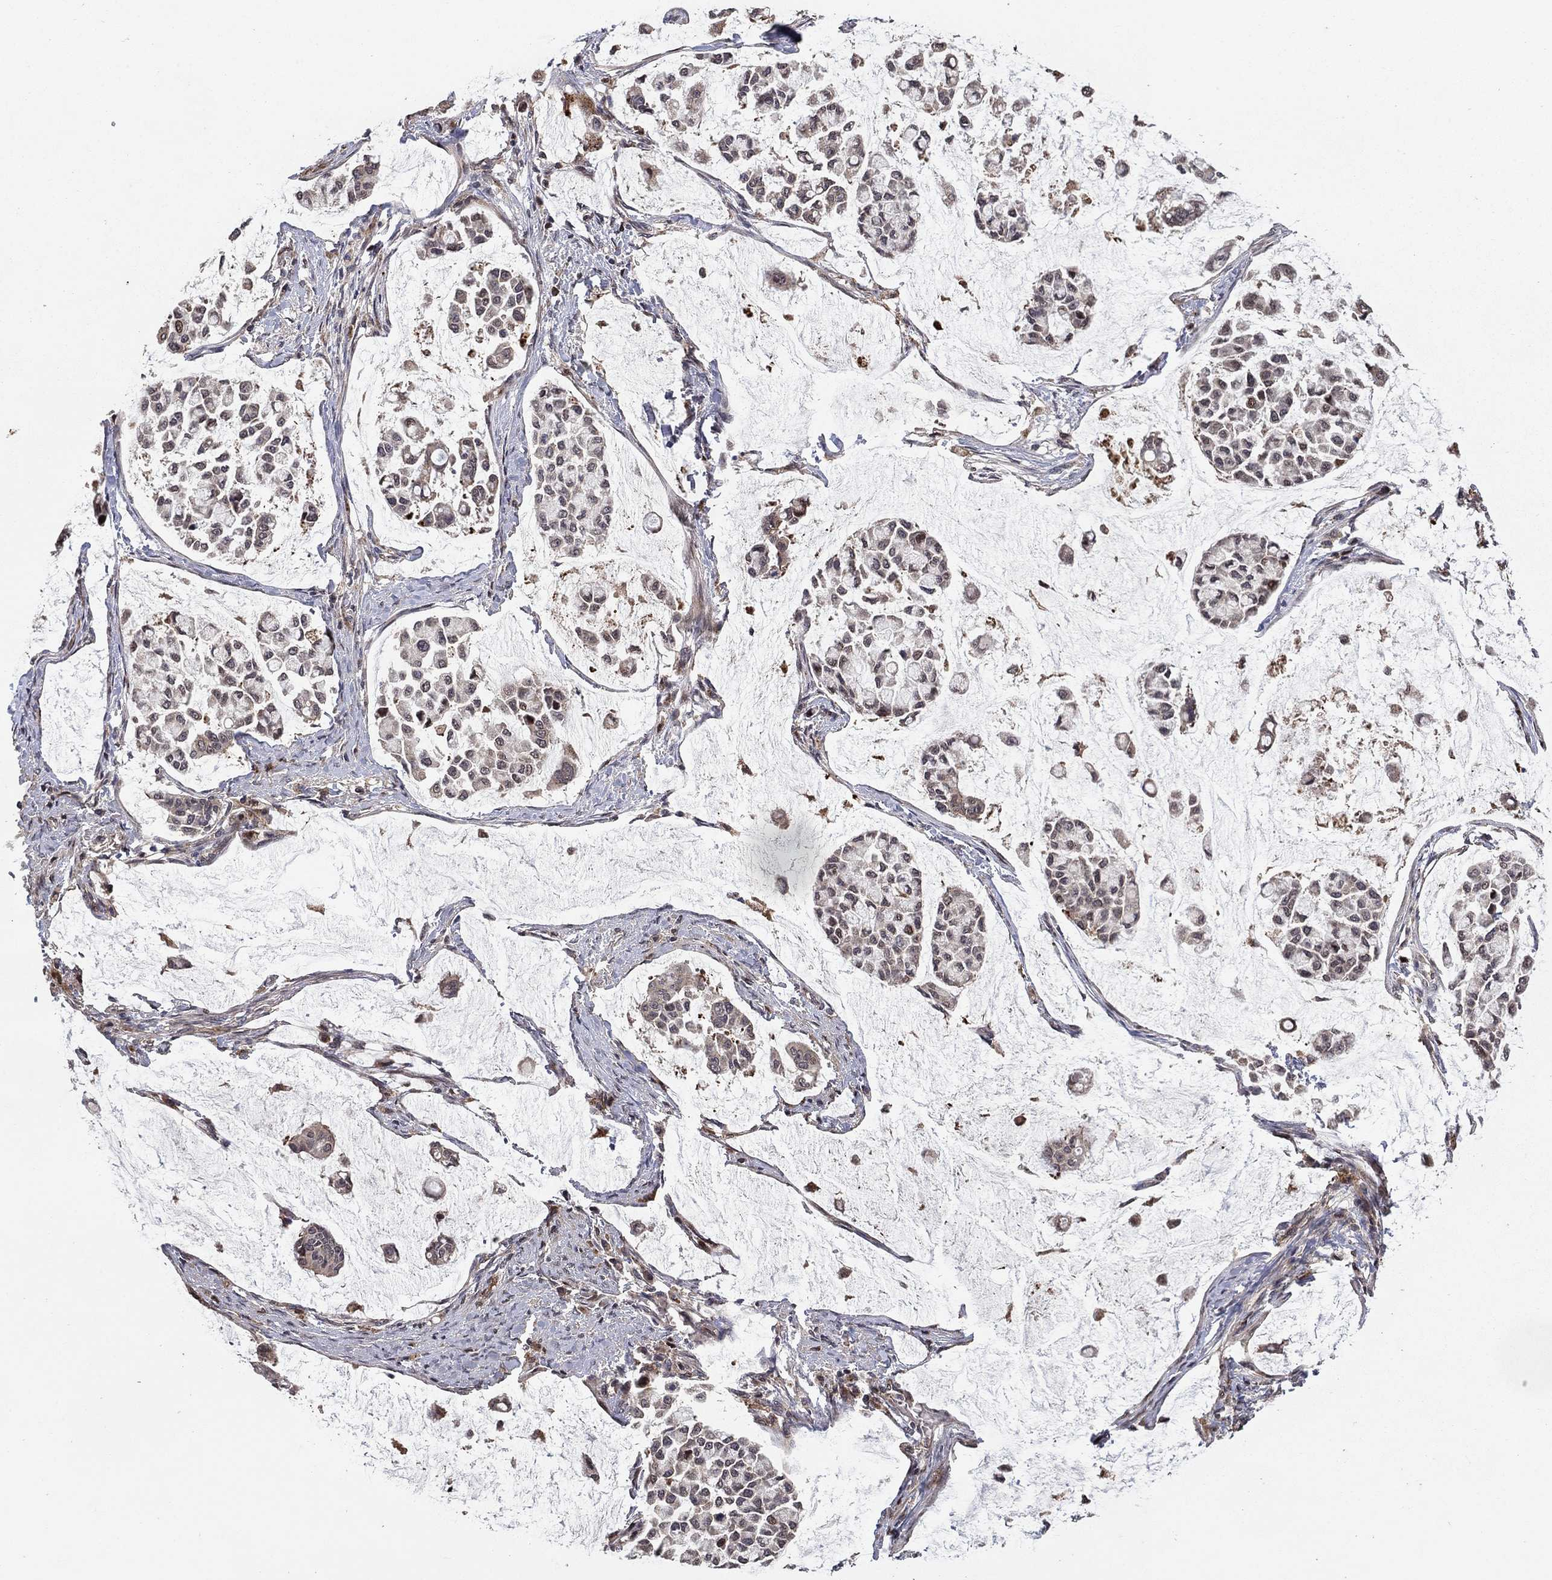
{"staining": {"intensity": "moderate", "quantity": "25%-75%", "location": "cytoplasmic/membranous"}, "tissue": "stomach cancer", "cell_type": "Tumor cells", "image_type": "cancer", "snomed": [{"axis": "morphology", "description": "Adenocarcinoma, NOS"}, {"axis": "topography", "description": "Stomach"}], "caption": "This is a micrograph of IHC staining of stomach cancer (adenocarcinoma), which shows moderate expression in the cytoplasmic/membranous of tumor cells.", "gene": "LPCAT4", "patient": {"sex": "male", "age": 82}}